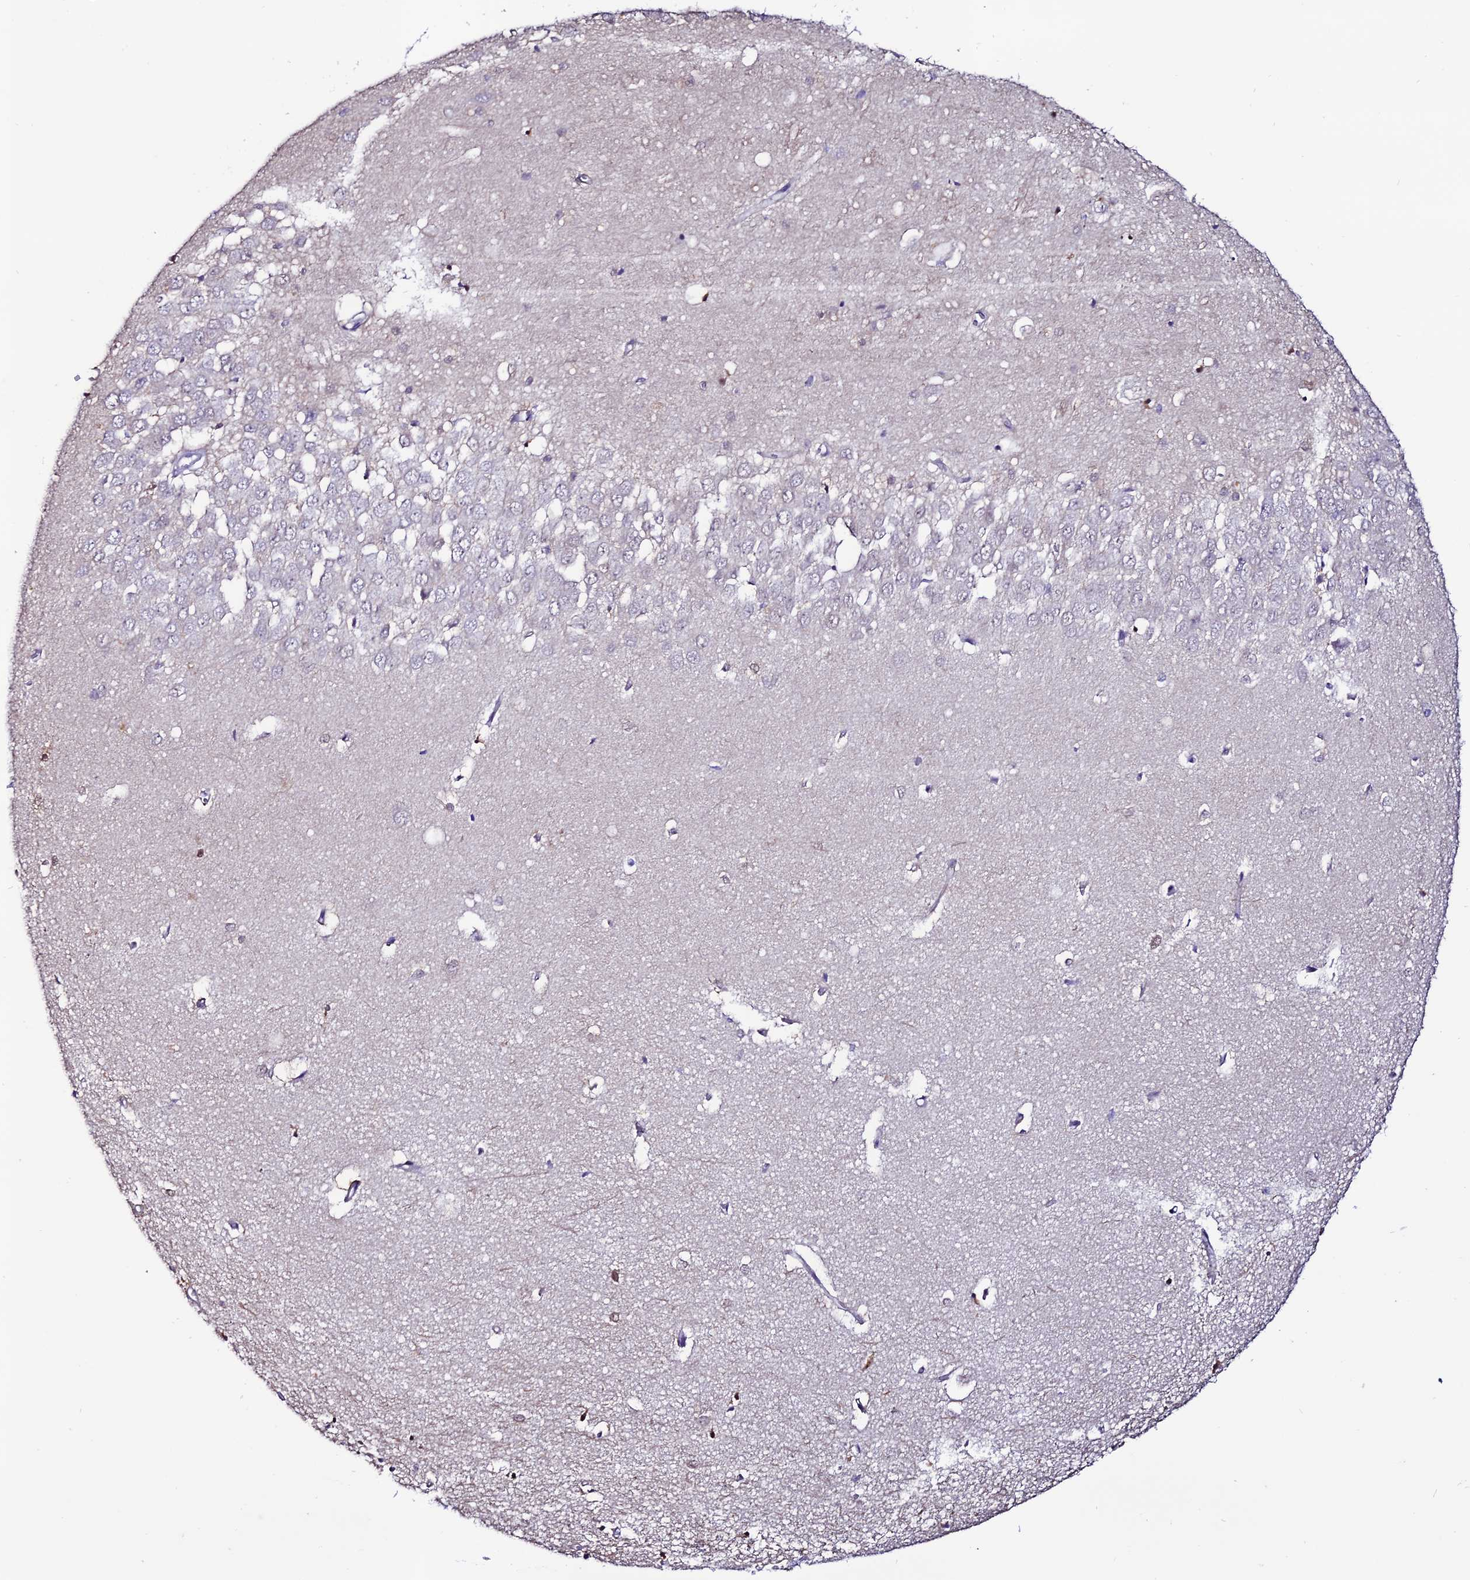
{"staining": {"intensity": "moderate", "quantity": "<25%", "location": "cytoplasmic/membranous"}, "tissue": "hippocampus", "cell_type": "Glial cells", "image_type": "normal", "snomed": [{"axis": "morphology", "description": "Normal tissue, NOS"}, {"axis": "topography", "description": "Hippocampus"}], "caption": "Immunohistochemistry of normal hippocampus displays low levels of moderate cytoplasmic/membranous expression in about <25% of glial cells.", "gene": "FZD8", "patient": {"sex": "female", "age": 64}}